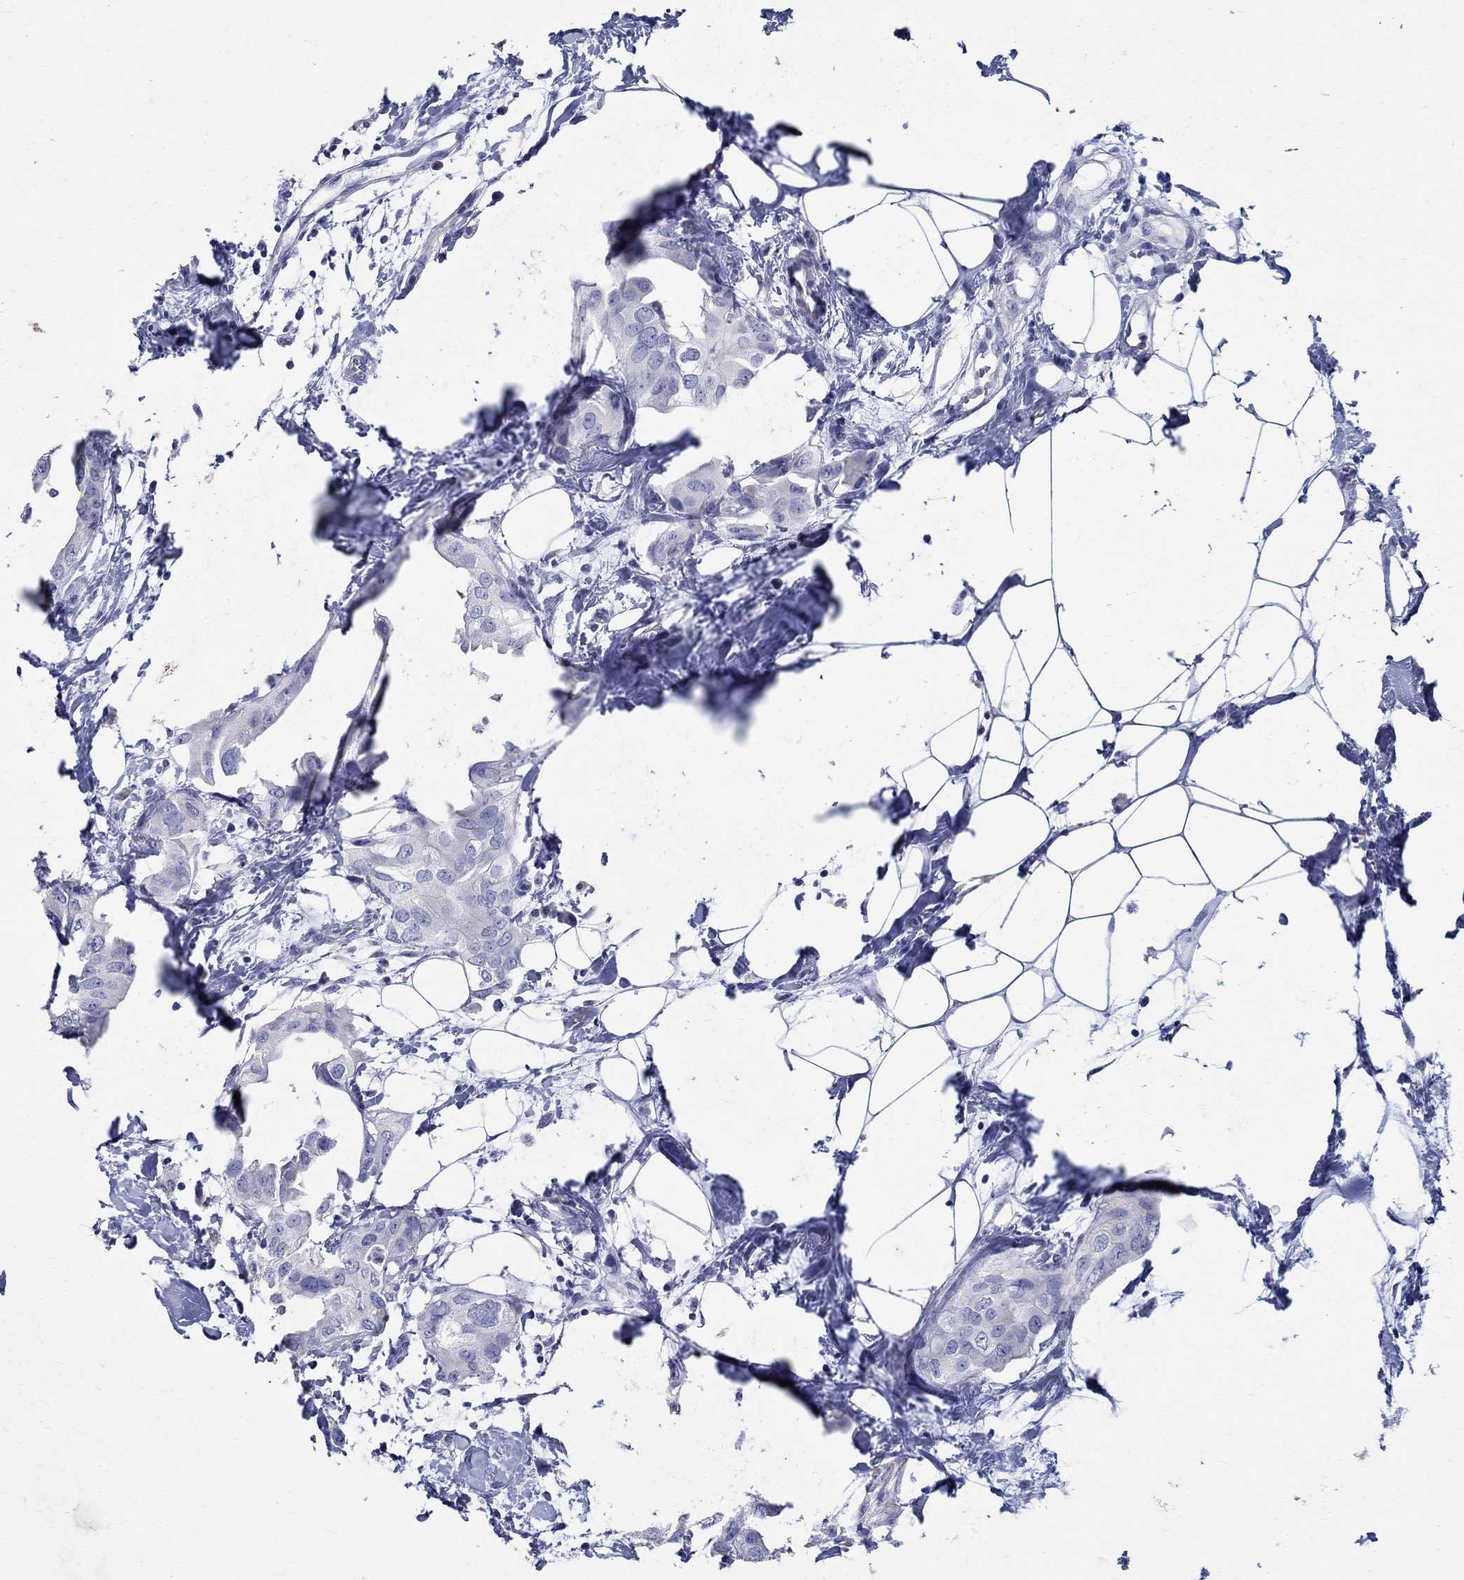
{"staining": {"intensity": "negative", "quantity": "none", "location": "none"}, "tissue": "breast cancer", "cell_type": "Tumor cells", "image_type": "cancer", "snomed": [{"axis": "morphology", "description": "Normal tissue, NOS"}, {"axis": "morphology", "description": "Duct carcinoma"}, {"axis": "topography", "description": "Breast"}], "caption": "A high-resolution photomicrograph shows IHC staining of infiltrating ductal carcinoma (breast), which reveals no significant staining in tumor cells.", "gene": "TSPAN16", "patient": {"sex": "female", "age": 40}}